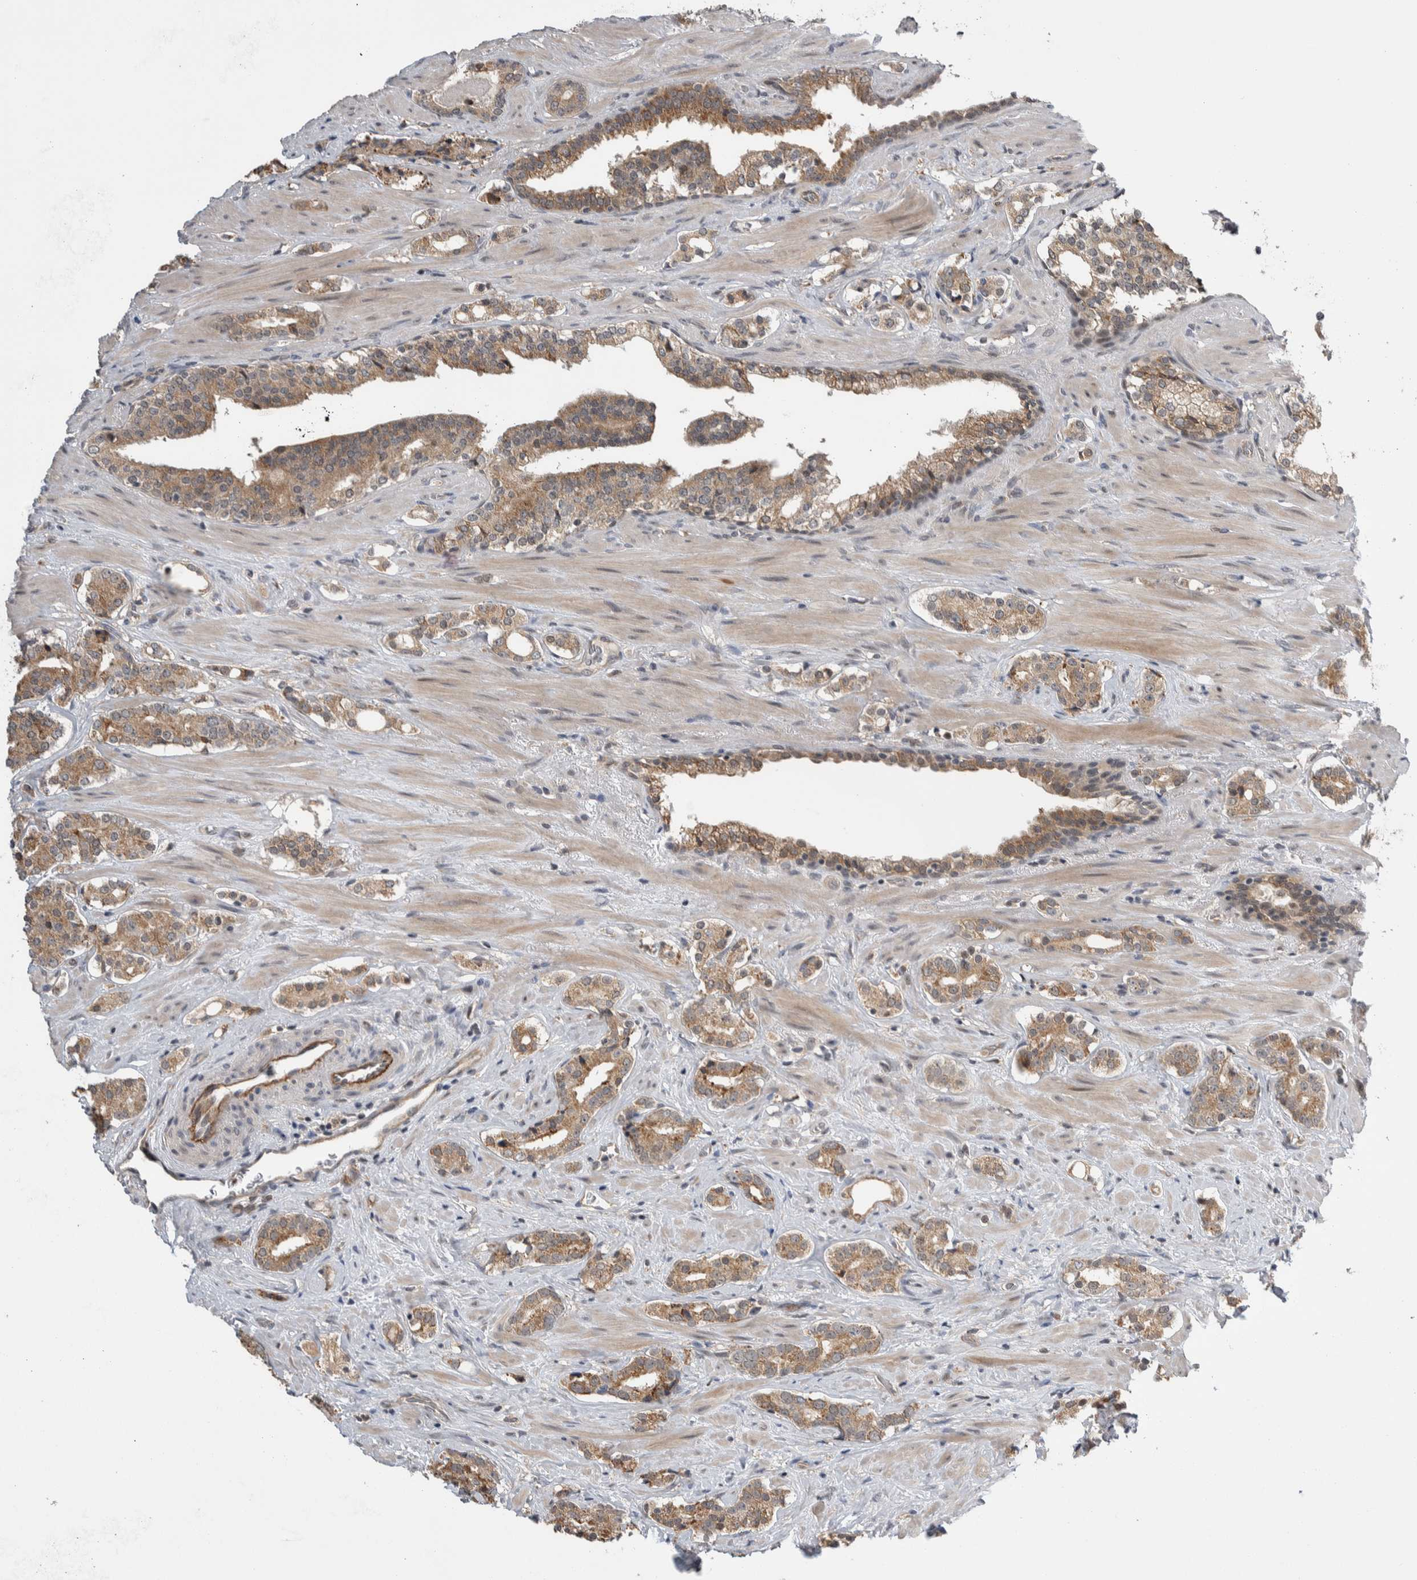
{"staining": {"intensity": "moderate", "quantity": ">75%", "location": "cytoplasmic/membranous"}, "tissue": "prostate cancer", "cell_type": "Tumor cells", "image_type": "cancer", "snomed": [{"axis": "morphology", "description": "Adenocarcinoma, High grade"}, {"axis": "topography", "description": "Prostate"}], "caption": "Moderate cytoplasmic/membranous positivity for a protein is appreciated in about >75% of tumor cells of high-grade adenocarcinoma (prostate) using immunohistochemistry.", "gene": "PRDM4", "patient": {"sex": "male", "age": 71}}